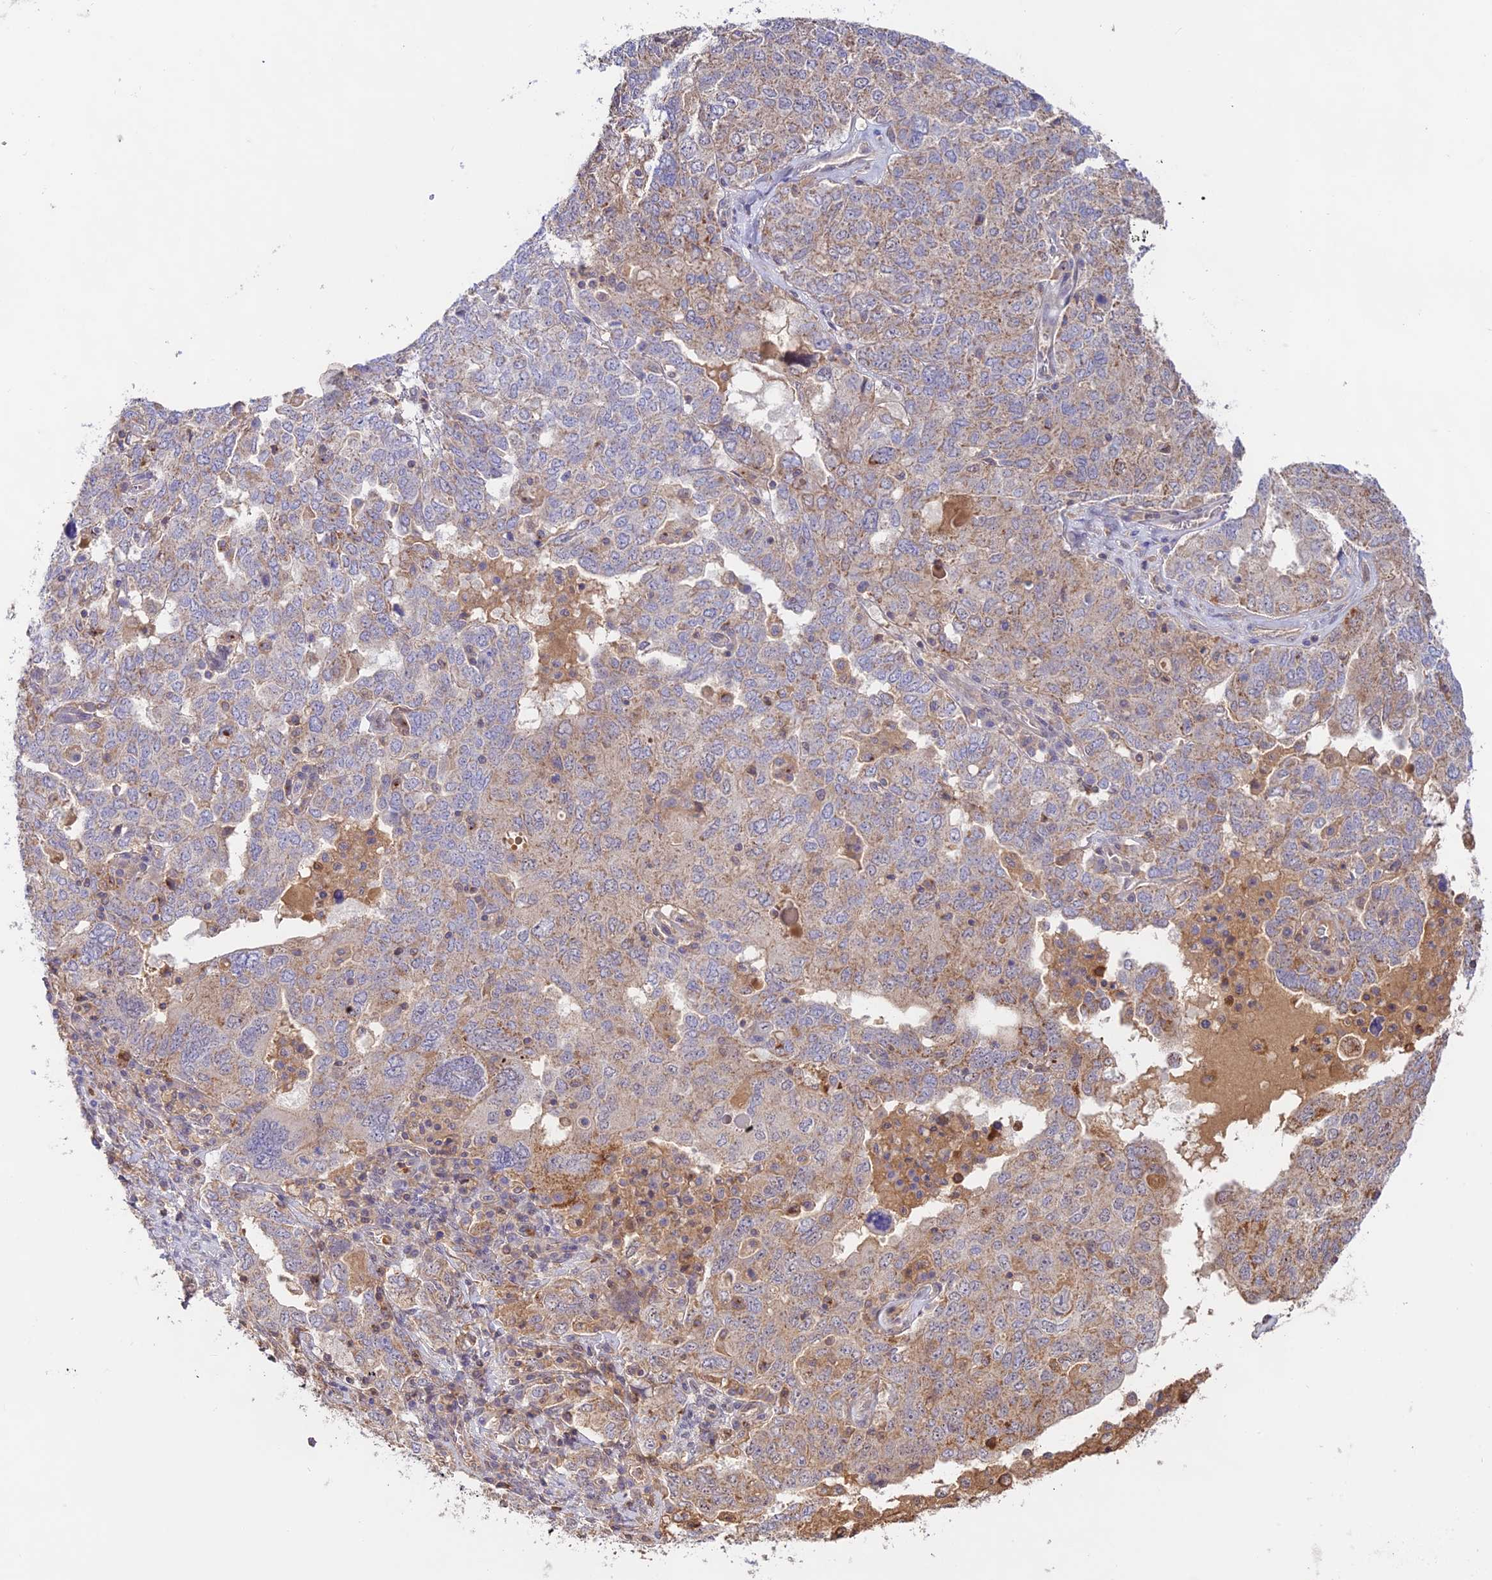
{"staining": {"intensity": "weak", "quantity": "<25%", "location": "cytoplasmic/membranous"}, "tissue": "ovarian cancer", "cell_type": "Tumor cells", "image_type": "cancer", "snomed": [{"axis": "morphology", "description": "Carcinoma, endometroid"}, {"axis": "topography", "description": "Ovary"}], "caption": "Tumor cells are negative for brown protein staining in ovarian cancer. (IHC, brightfield microscopy, high magnification).", "gene": "CLCF1", "patient": {"sex": "female", "age": 62}}